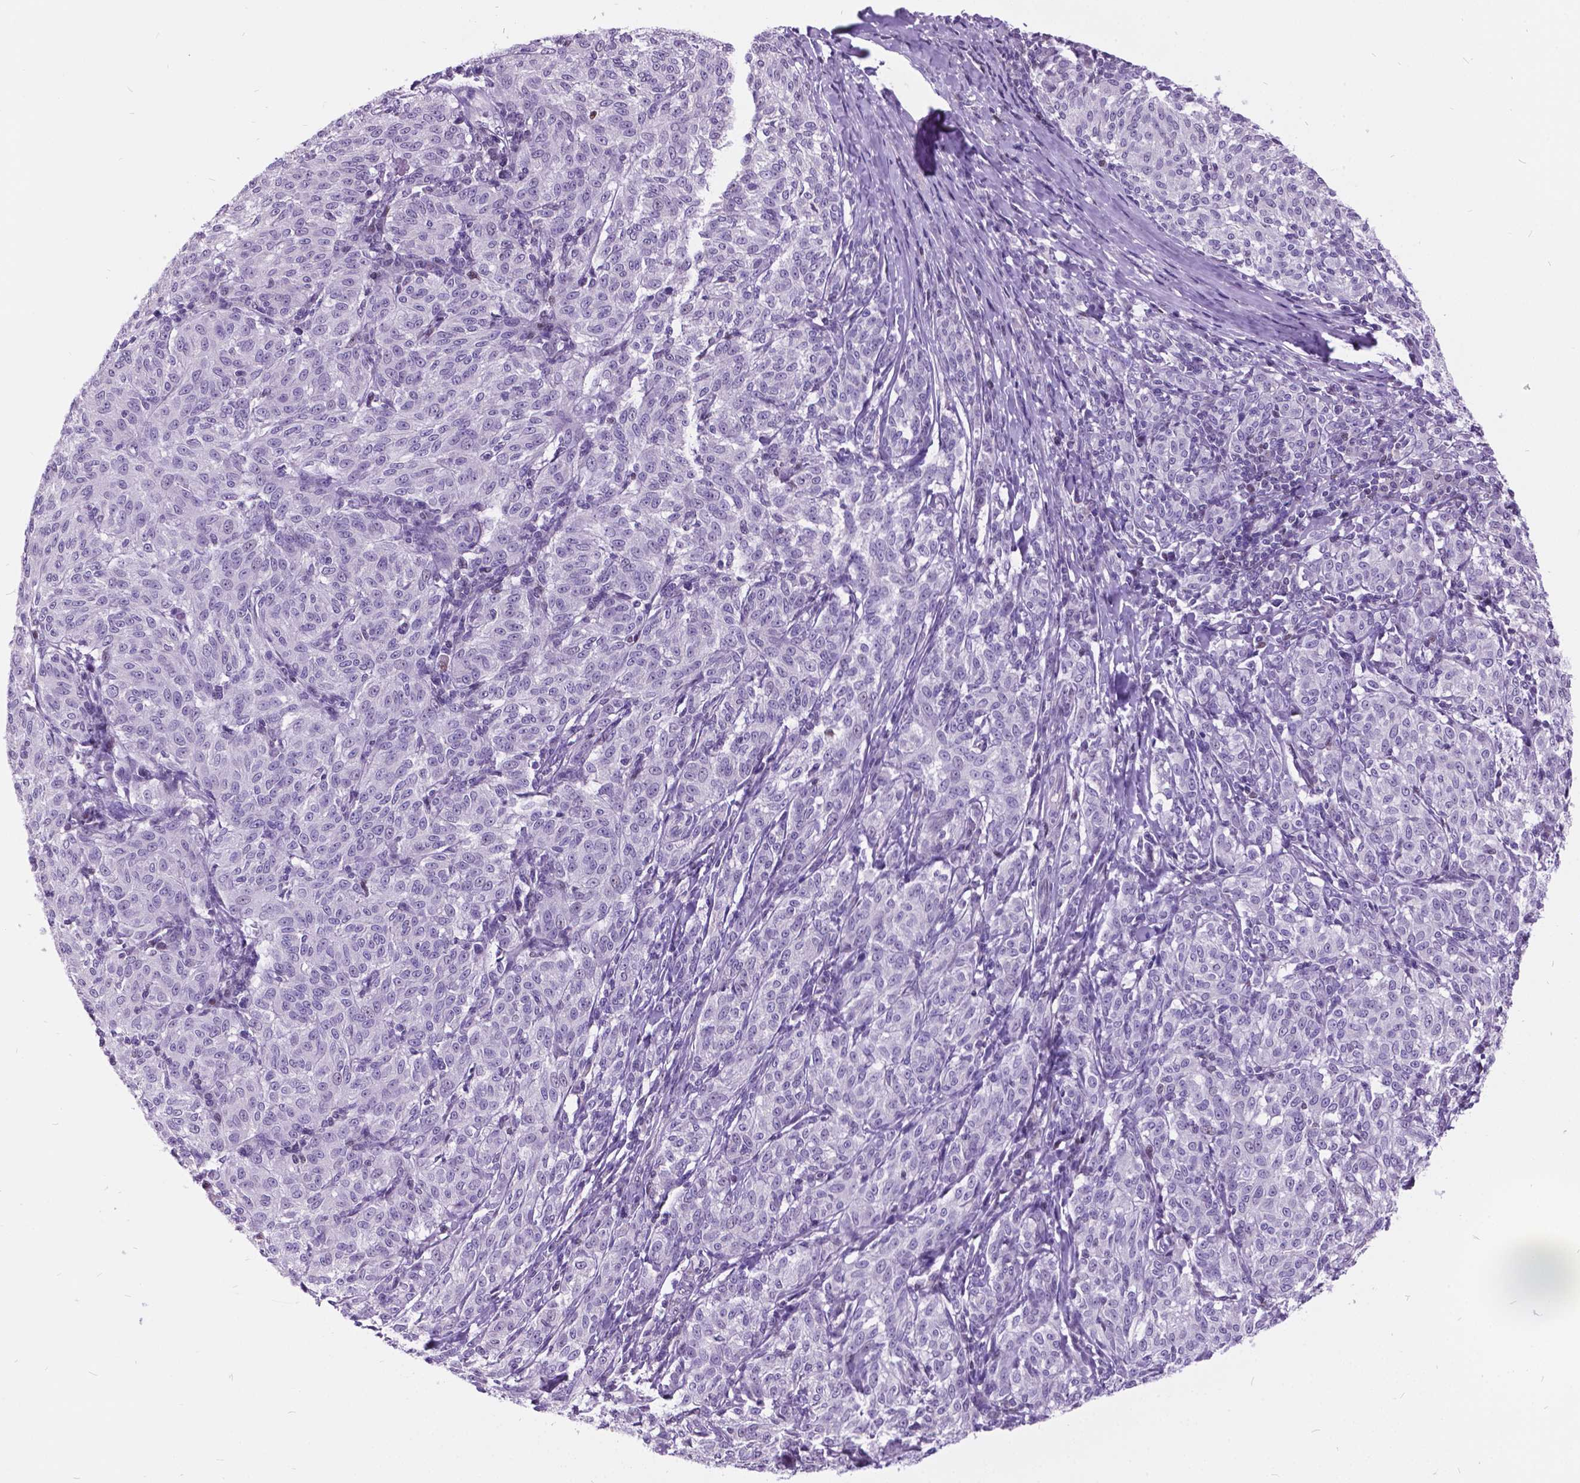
{"staining": {"intensity": "negative", "quantity": "none", "location": "none"}, "tissue": "melanoma", "cell_type": "Tumor cells", "image_type": "cancer", "snomed": [{"axis": "morphology", "description": "Malignant melanoma, NOS"}, {"axis": "topography", "description": "Skin"}], "caption": "Melanoma was stained to show a protein in brown. There is no significant staining in tumor cells. (Stains: DAB (3,3'-diaminobenzidine) immunohistochemistry with hematoxylin counter stain, Microscopy: brightfield microscopy at high magnification).", "gene": "DPF3", "patient": {"sex": "female", "age": 72}}